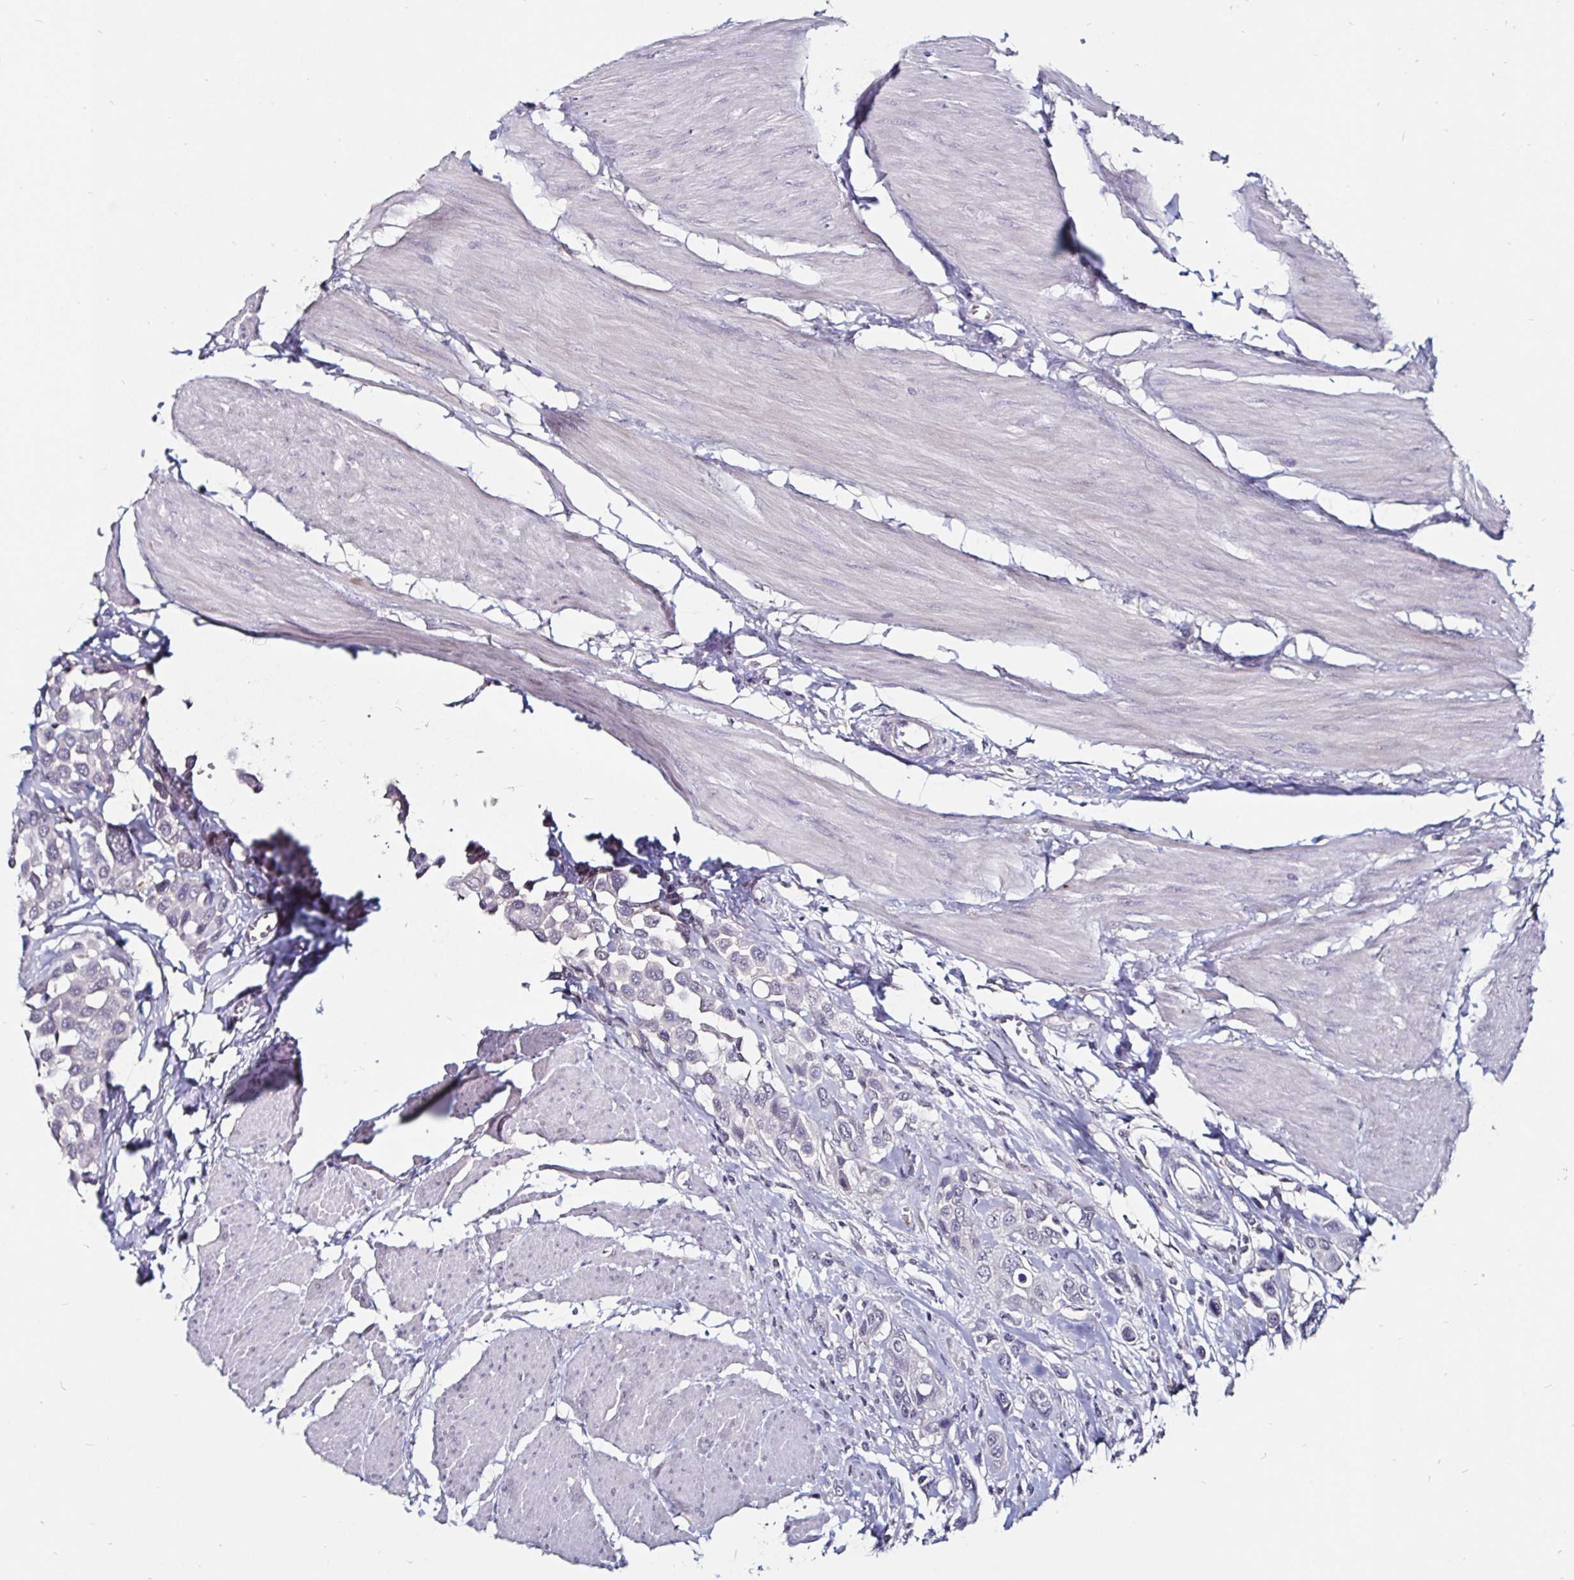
{"staining": {"intensity": "negative", "quantity": "none", "location": "none"}, "tissue": "urothelial cancer", "cell_type": "Tumor cells", "image_type": "cancer", "snomed": [{"axis": "morphology", "description": "Urothelial carcinoma, High grade"}, {"axis": "topography", "description": "Urinary bladder"}], "caption": "Tumor cells show no significant expression in urothelial cancer.", "gene": "FAIM2", "patient": {"sex": "male", "age": 50}}